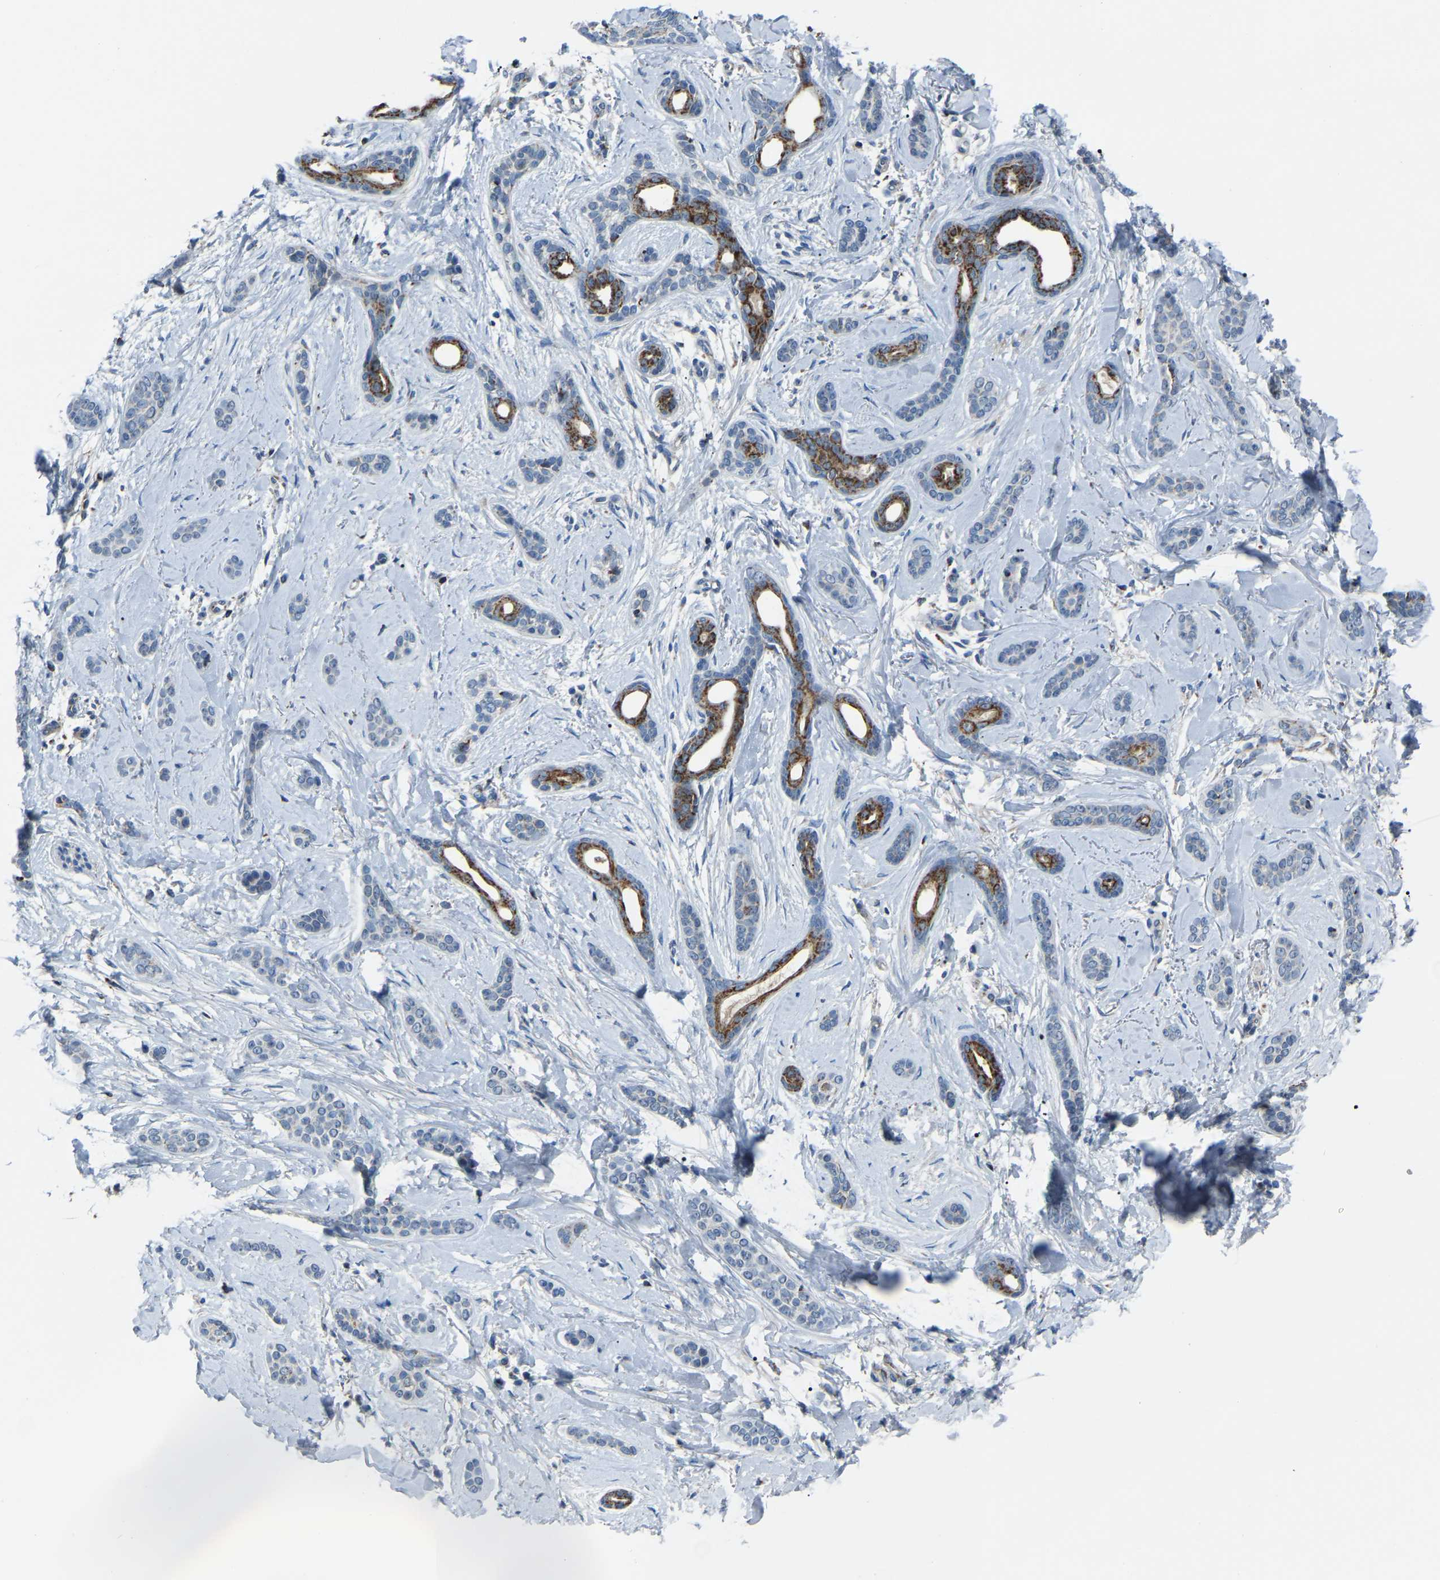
{"staining": {"intensity": "negative", "quantity": "none", "location": "none"}, "tissue": "skin cancer", "cell_type": "Tumor cells", "image_type": "cancer", "snomed": [{"axis": "morphology", "description": "Basal cell carcinoma"}, {"axis": "morphology", "description": "Adnexal tumor, benign"}, {"axis": "topography", "description": "Skin"}], "caption": "High power microscopy photomicrograph of an immunohistochemistry photomicrograph of skin benign adnexal tumor, revealing no significant positivity in tumor cells. (DAB (3,3'-diaminobenzidine) immunohistochemistry, high magnification).", "gene": "CANT1", "patient": {"sex": "female", "age": 42}}